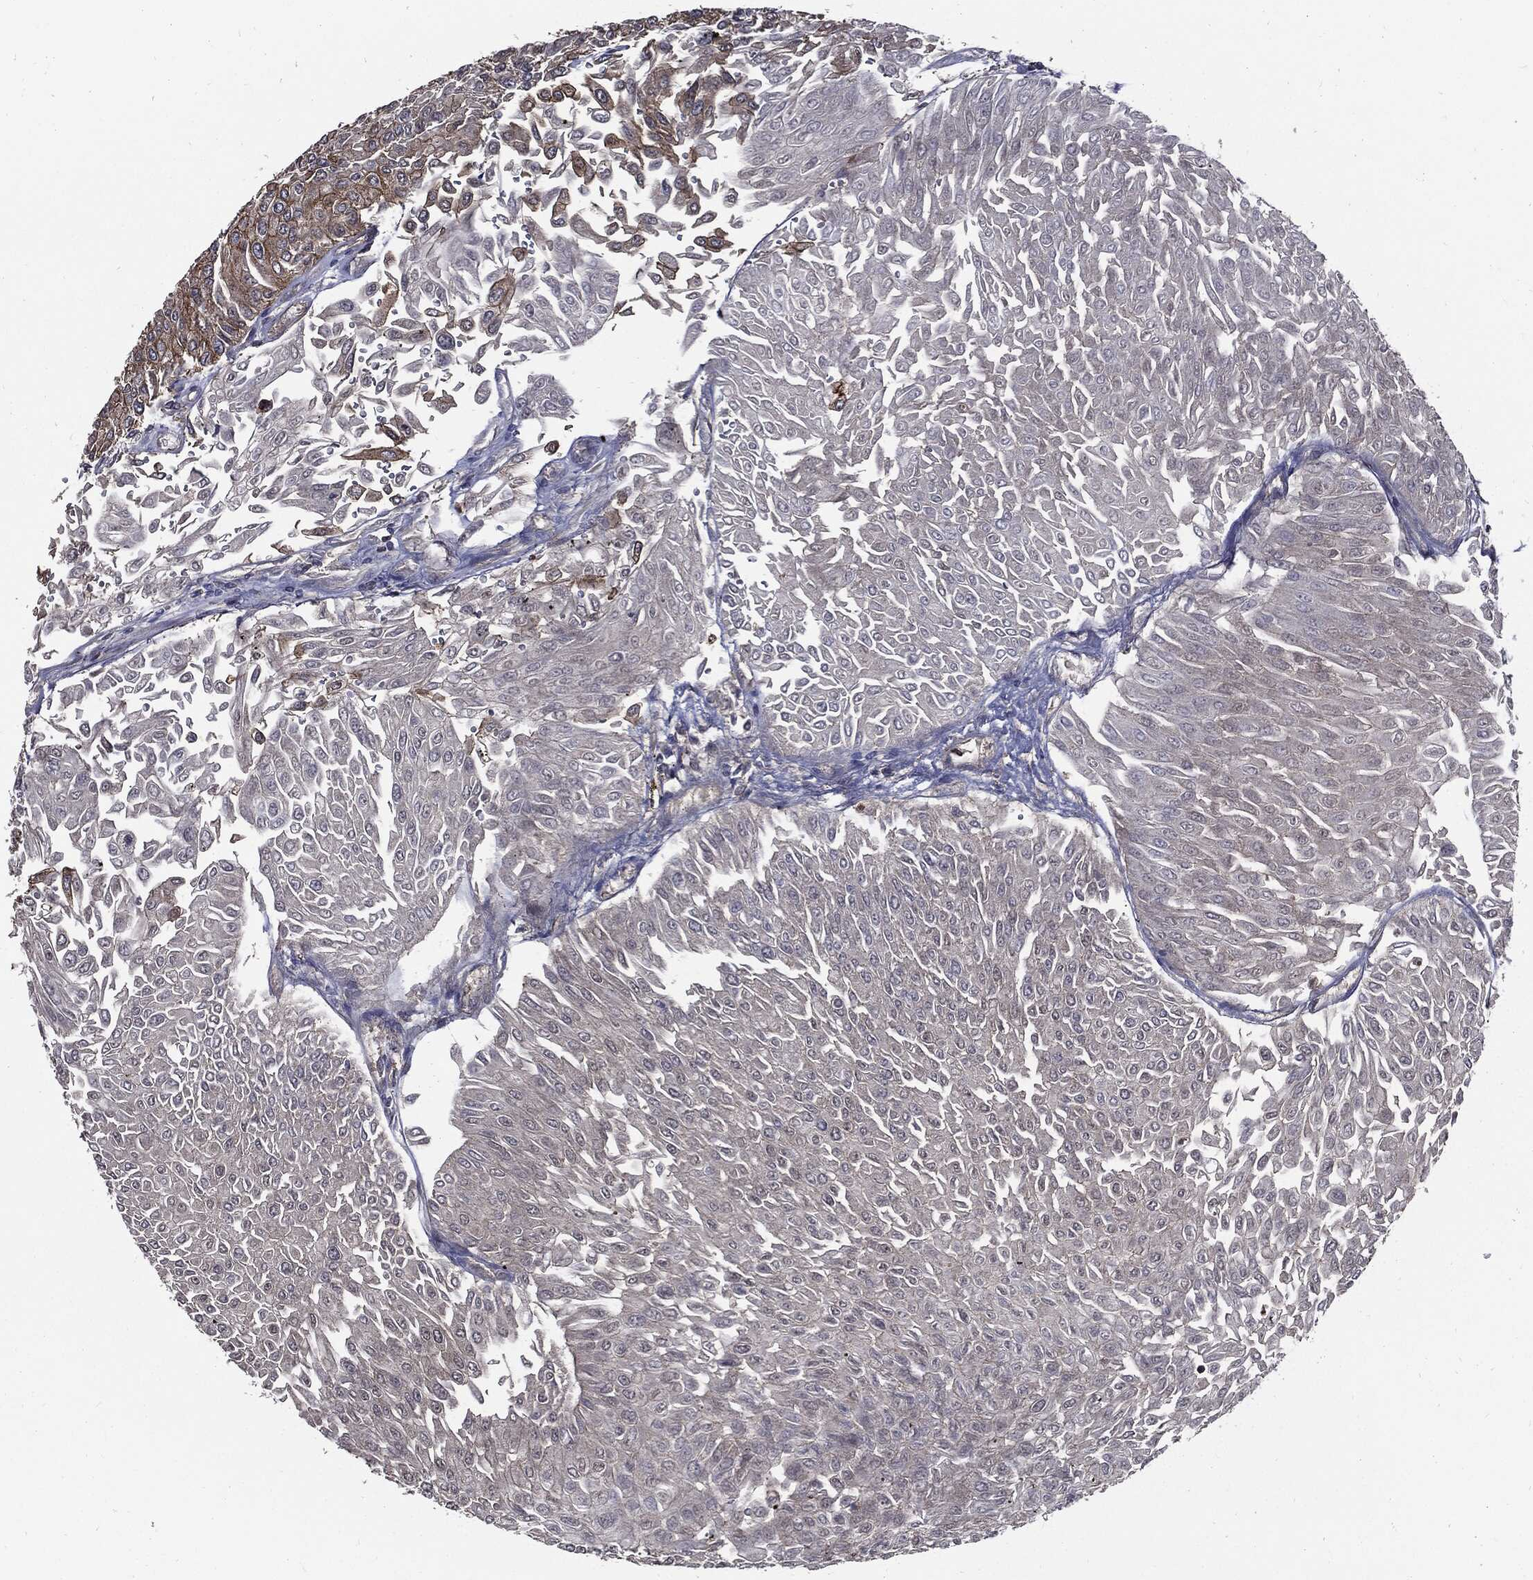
{"staining": {"intensity": "moderate", "quantity": "25%-75%", "location": "cytoplasmic/membranous"}, "tissue": "urothelial cancer", "cell_type": "Tumor cells", "image_type": "cancer", "snomed": [{"axis": "morphology", "description": "Urothelial carcinoma, Low grade"}, {"axis": "topography", "description": "Urinary bladder"}], "caption": "An immunohistochemistry (IHC) micrograph of tumor tissue is shown. Protein staining in brown shows moderate cytoplasmic/membranous positivity in low-grade urothelial carcinoma within tumor cells.", "gene": "PDCD6IP", "patient": {"sex": "male", "age": 67}}